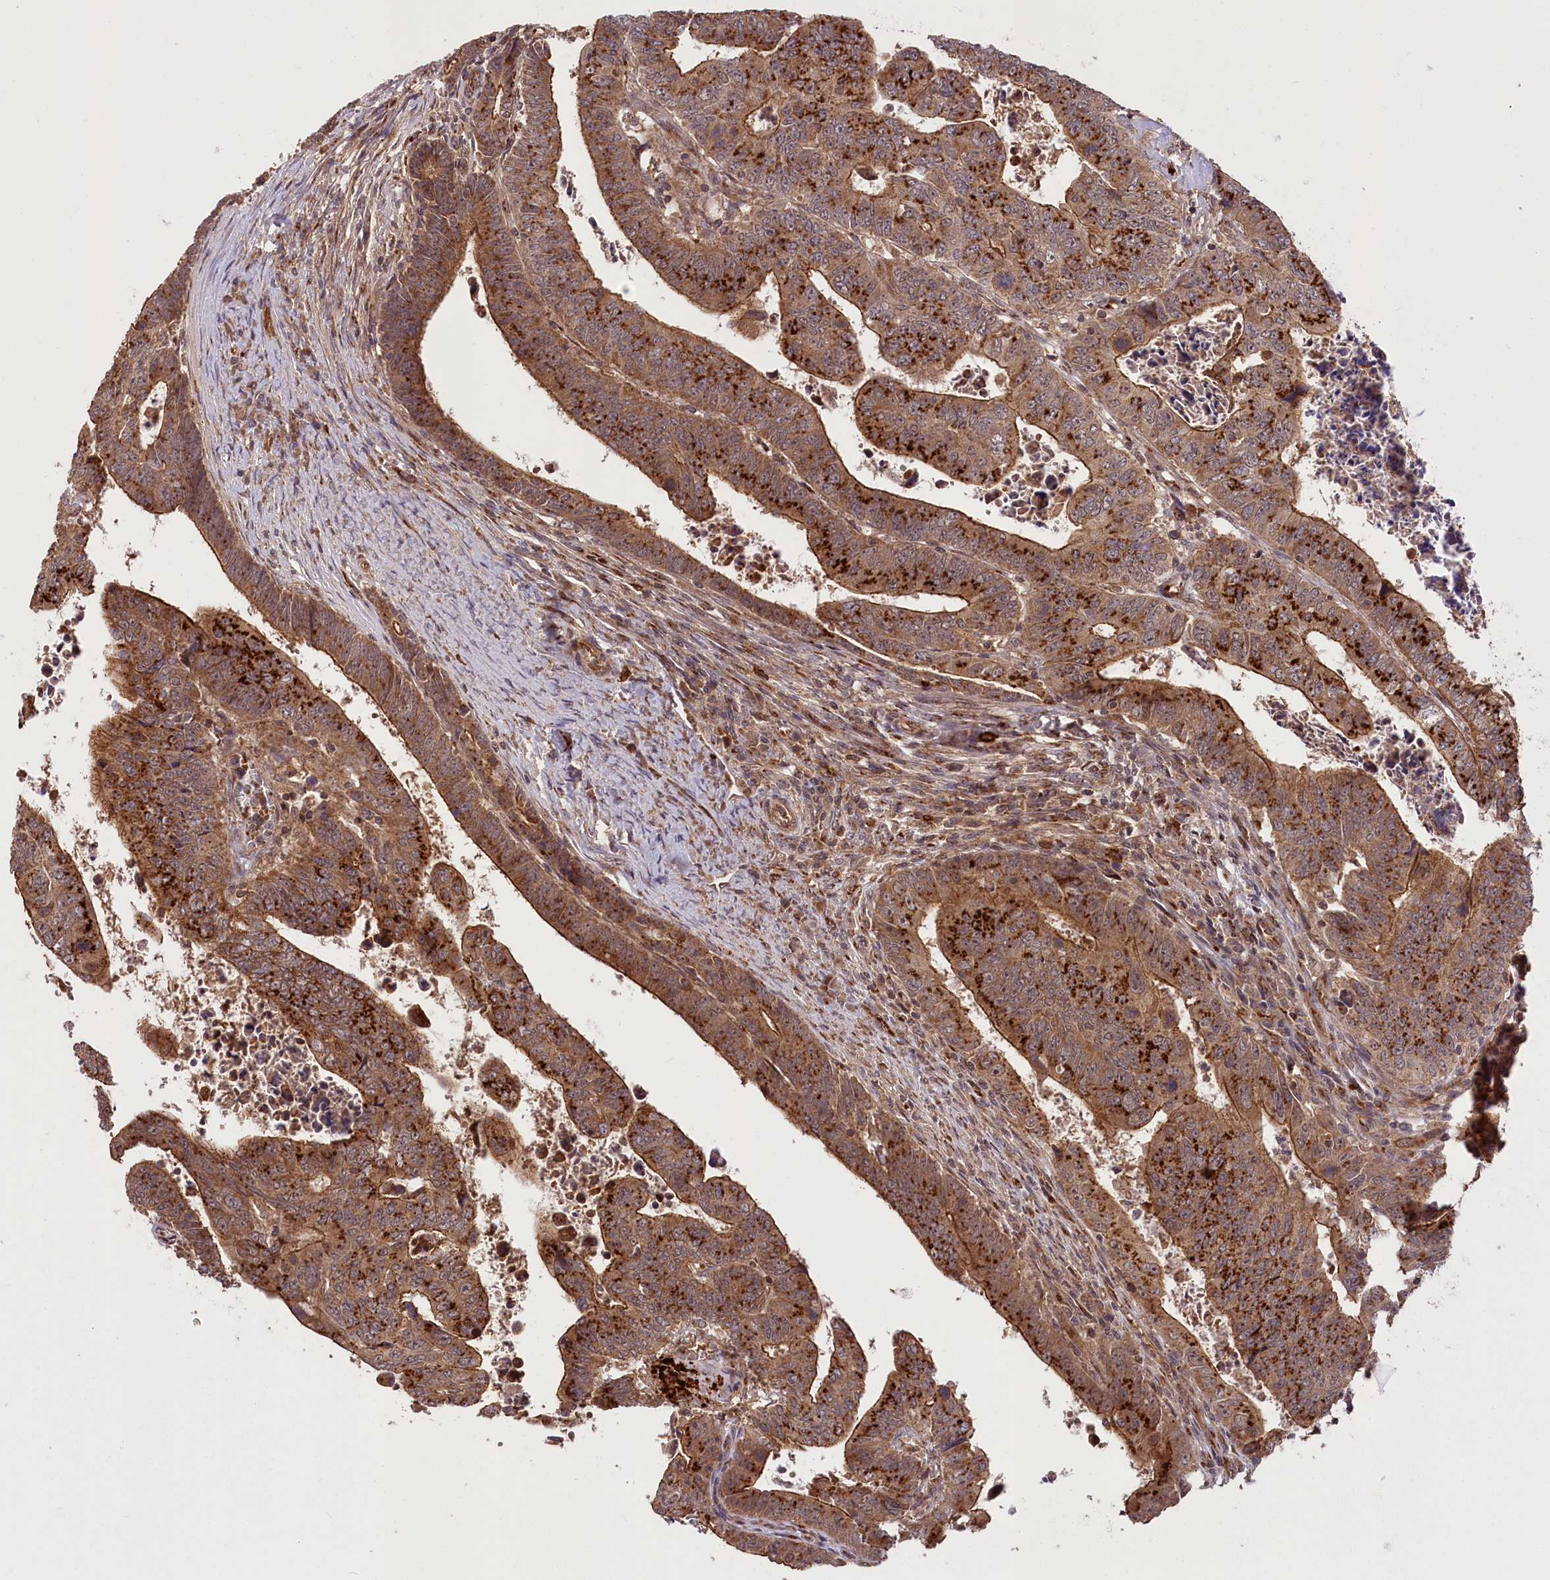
{"staining": {"intensity": "strong", "quantity": ">75%", "location": "cytoplasmic/membranous"}, "tissue": "colorectal cancer", "cell_type": "Tumor cells", "image_type": "cancer", "snomed": [{"axis": "morphology", "description": "Normal tissue, NOS"}, {"axis": "morphology", "description": "Adenocarcinoma, NOS"}, {"axis": "topography", "description": "Rectum"}], "caption": "A high-resolution histopathology image shows immunohistochemistry (IHC) staining of adenocarcinoma (colorectal), which reveals strong cytoplasmic/membranous positivity in approximately >75% of tumor cells.", "gene": "CARD19", "patient": {"sex": "female", "age": 65}}